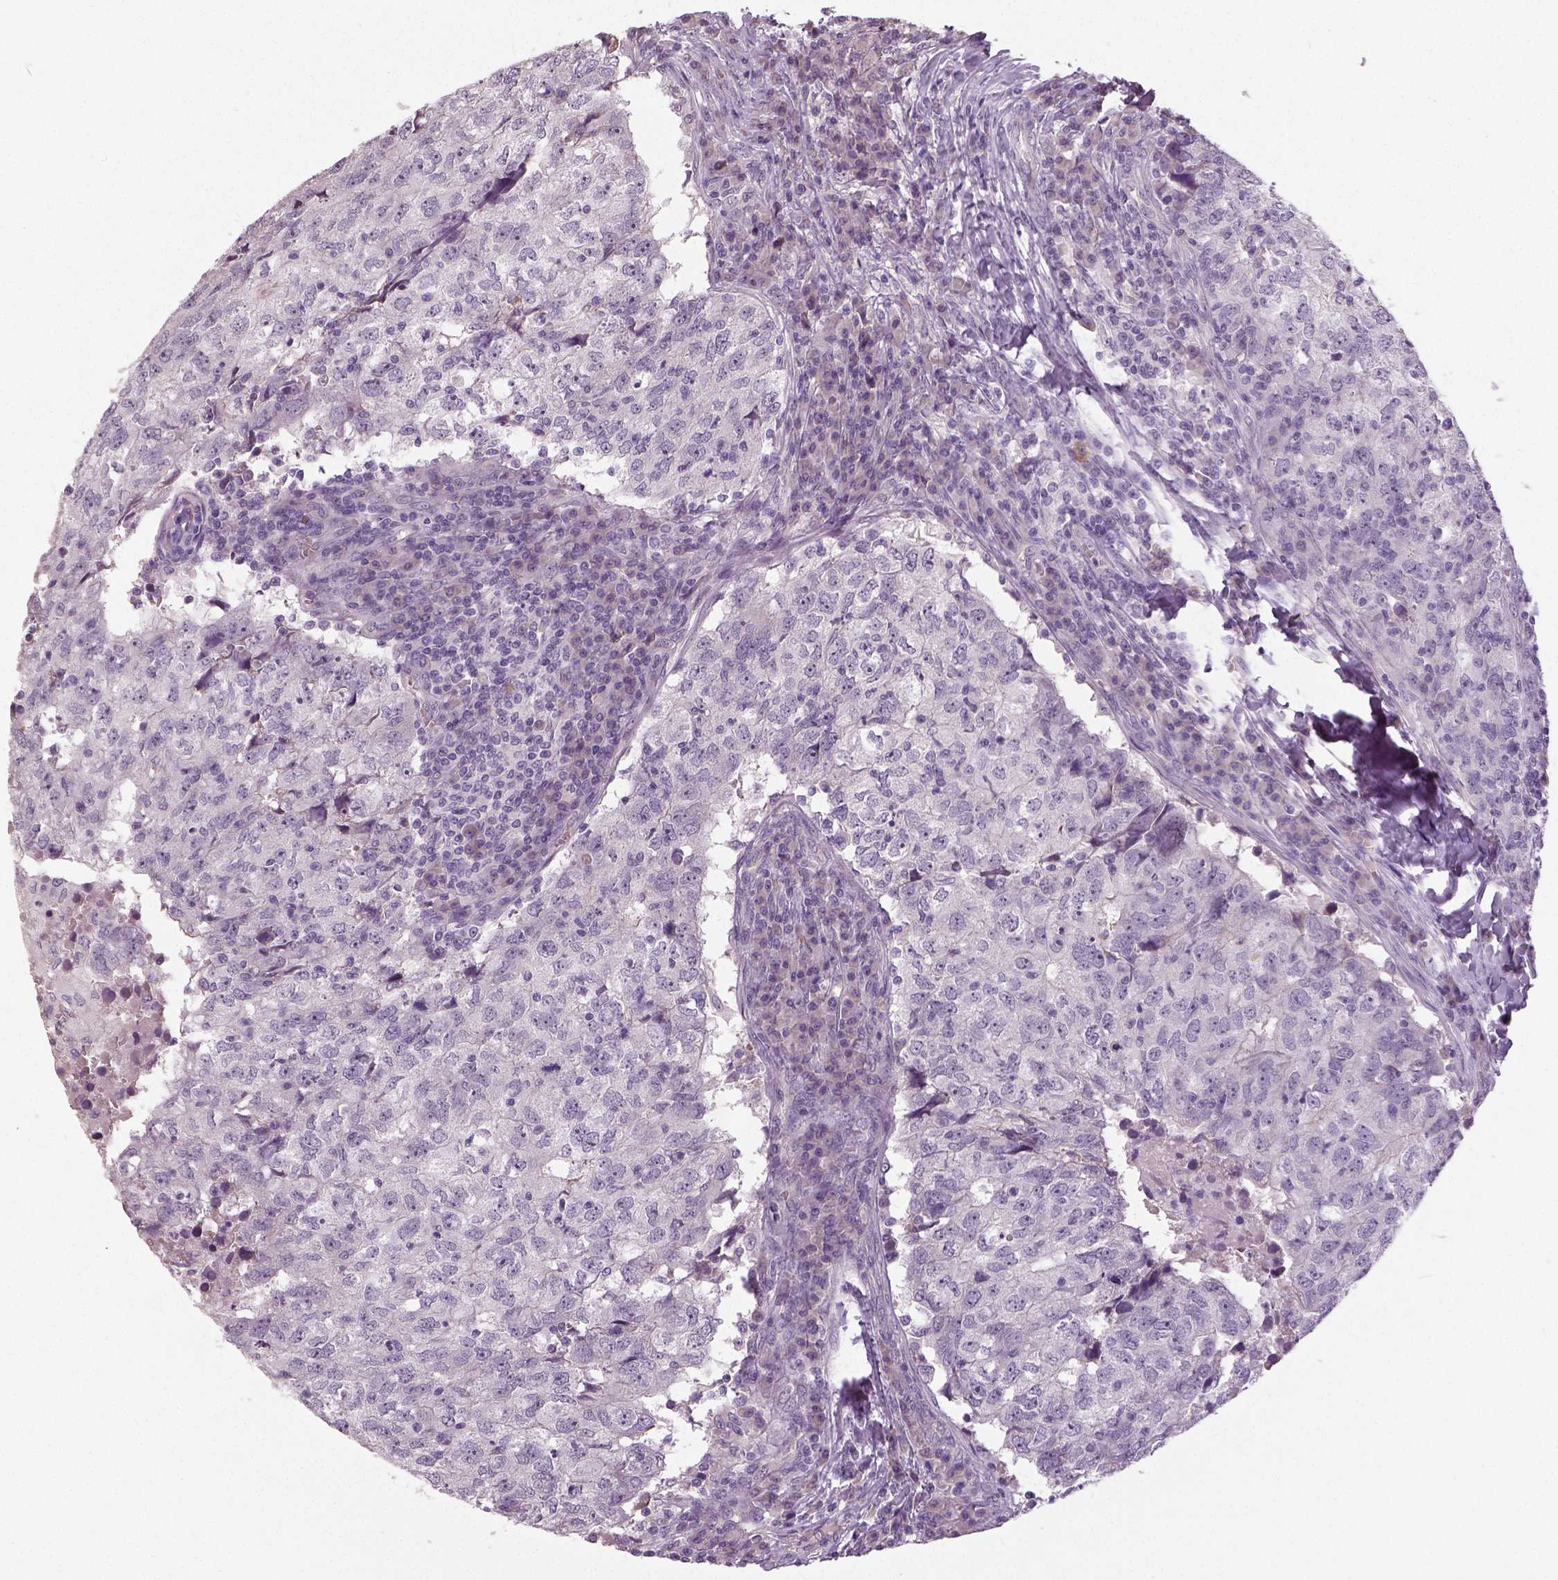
{"staining": {"intensity": "negative", "quantity": "none", "location": "none"}, "tissue": "breast cancer", "cell_type": "Tumor cells", "image_type": "cancer", "snomed": [{"axis": "morphology", "description": "Duct carcinoma"}, {"axis": "topography", "description": "Breast"}], "caption": "Human breast infiltrating ductal carcinoma stained for a protein using immunohistochemistry exhibits no positivity in tumor cells.", "gene": "NECAB1", "patient": {"sex": "female", "age": 30}}